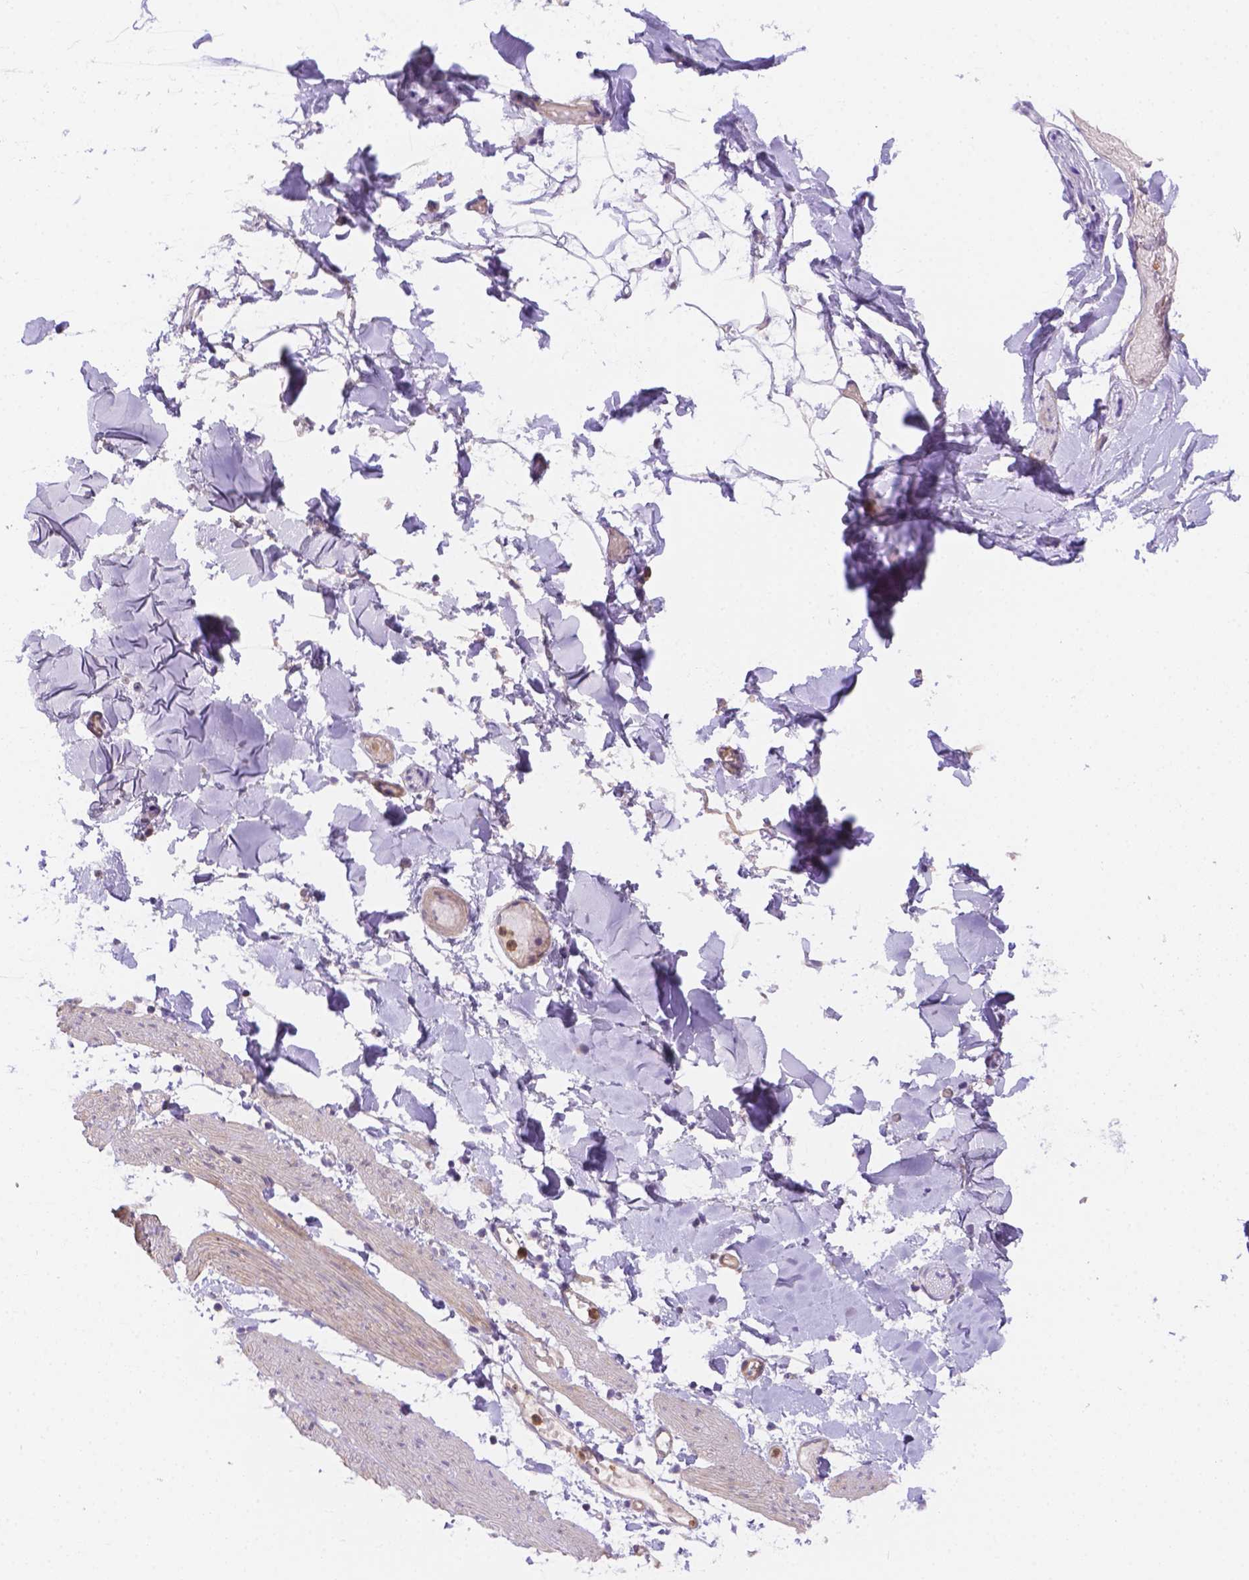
{"staining": {"intensity": "negative", "quantity": "none", "location": "none"}, "tissue": "adipose tissue", "cell_type": "Adipocytes", "image_type": "normal", "snomed": [{"axis": "morphology", "description": "Normal tissue, NOS"}, {"axis": "topography", "description": "Gallbladder"}, {"axis": "topography", "description": "Peripheral nerve tissue"}], "caption": "IHC histopathology image of normal adipose tissue: human adipose tissue stained with DAB shows no significant protein expression in adipocytes.", "gene": "NXPE2", "patient": {"sex": "female", "age": 45}}